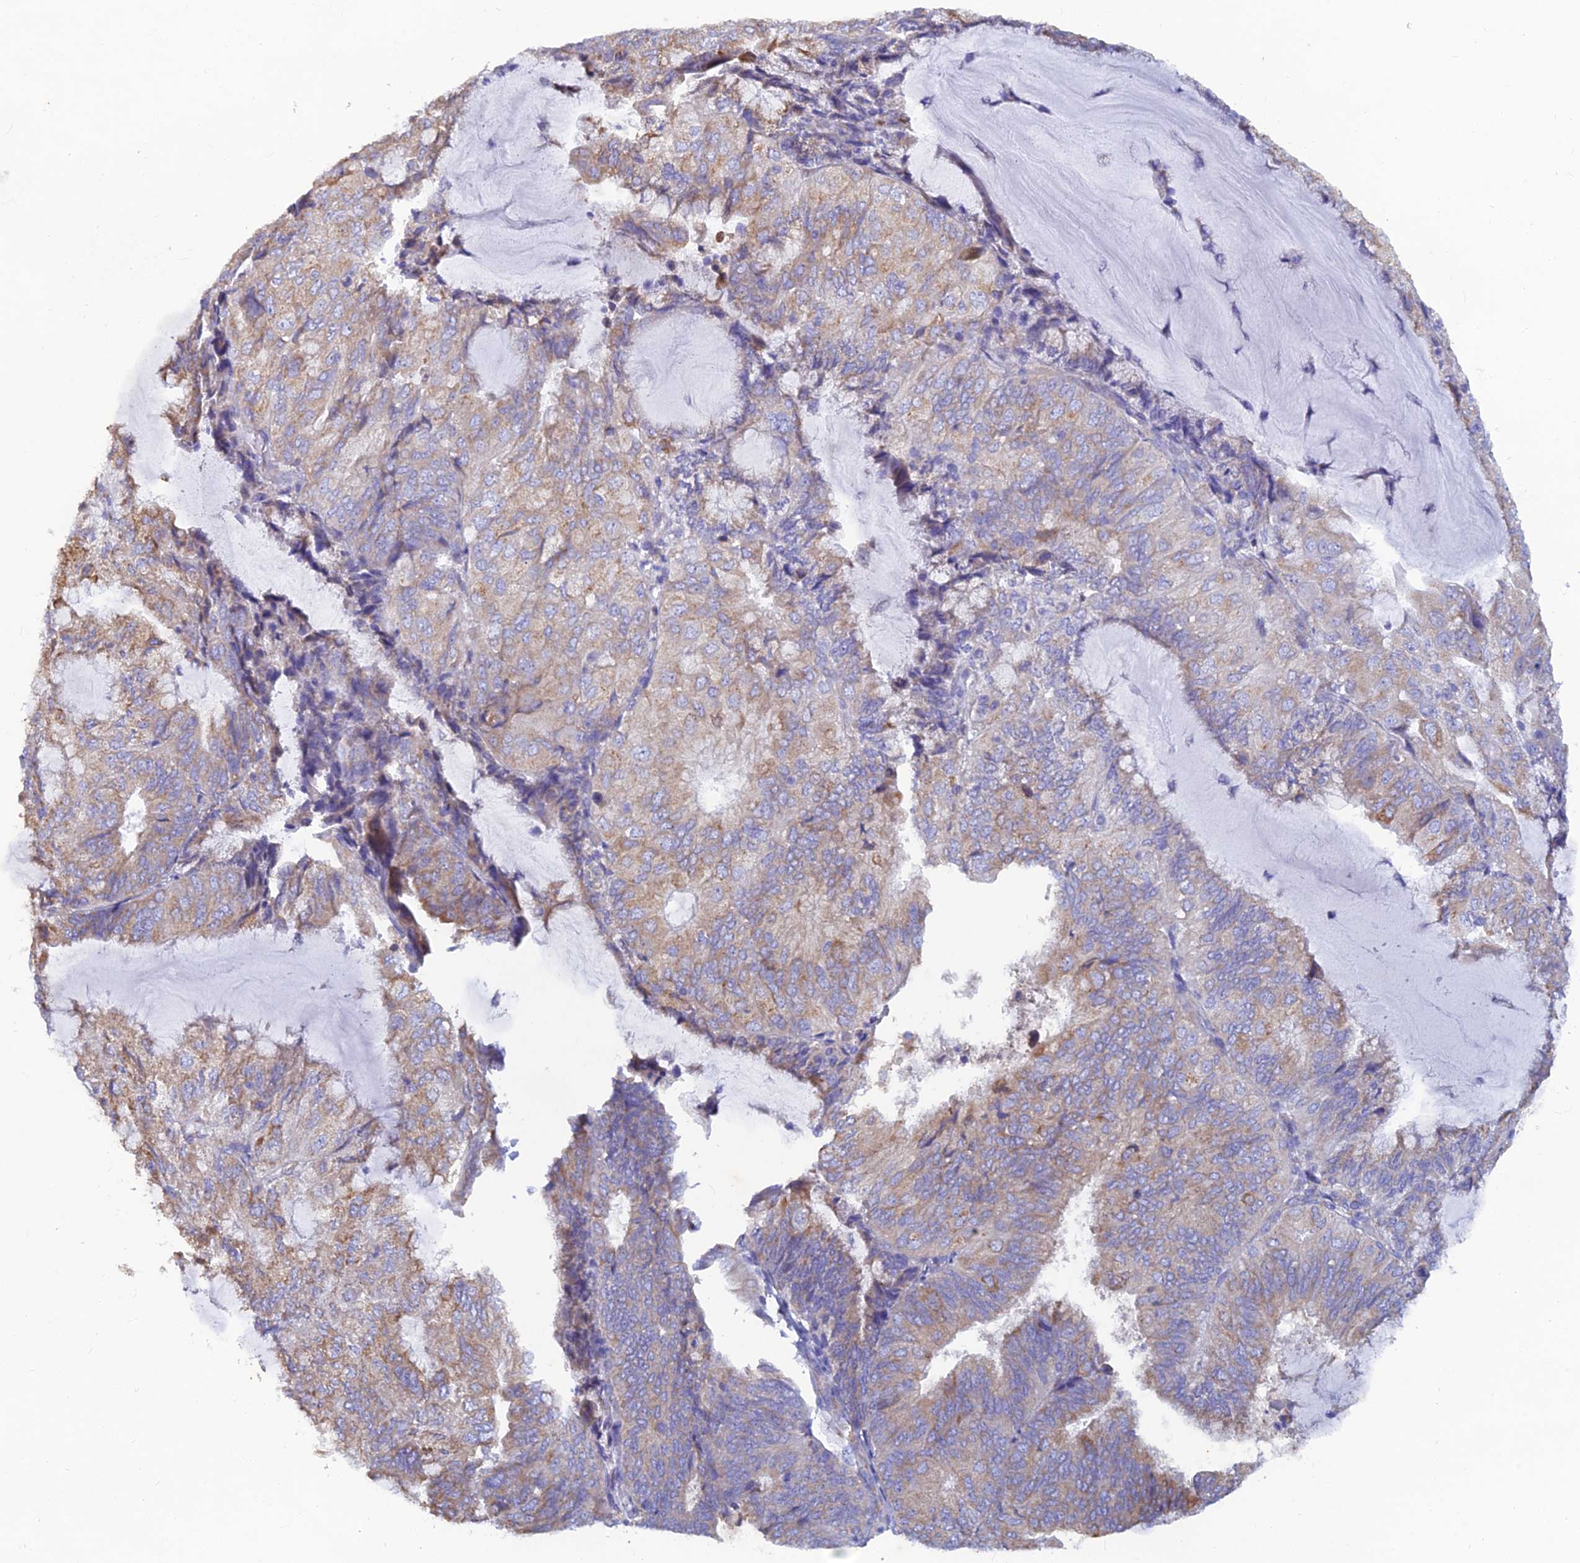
{"staining": {"intensity": "weak", "quantity": "25%-75%", "location": "cytoplasmic/membranous"}, "tissue": "endometrial cancer", "cell_type": "Tumor cells", "image_type": "cancer", "snomed": [{"axis": "morphology", "description": "Adenocarcinoma, NOS"}, {"axis": "topography", "description": "Endometrium"}], "caption": "Immunohistochemistry histopathology image of endometrial cancer (adenocarcinoma) stained for a protein (brown), which exhibits low levels of weak cytoplasmic/membranous positivity in about 25%-75% of tumor cells.", "gene": "WDR35", "patient": {"sex": "female", "age": 81}}